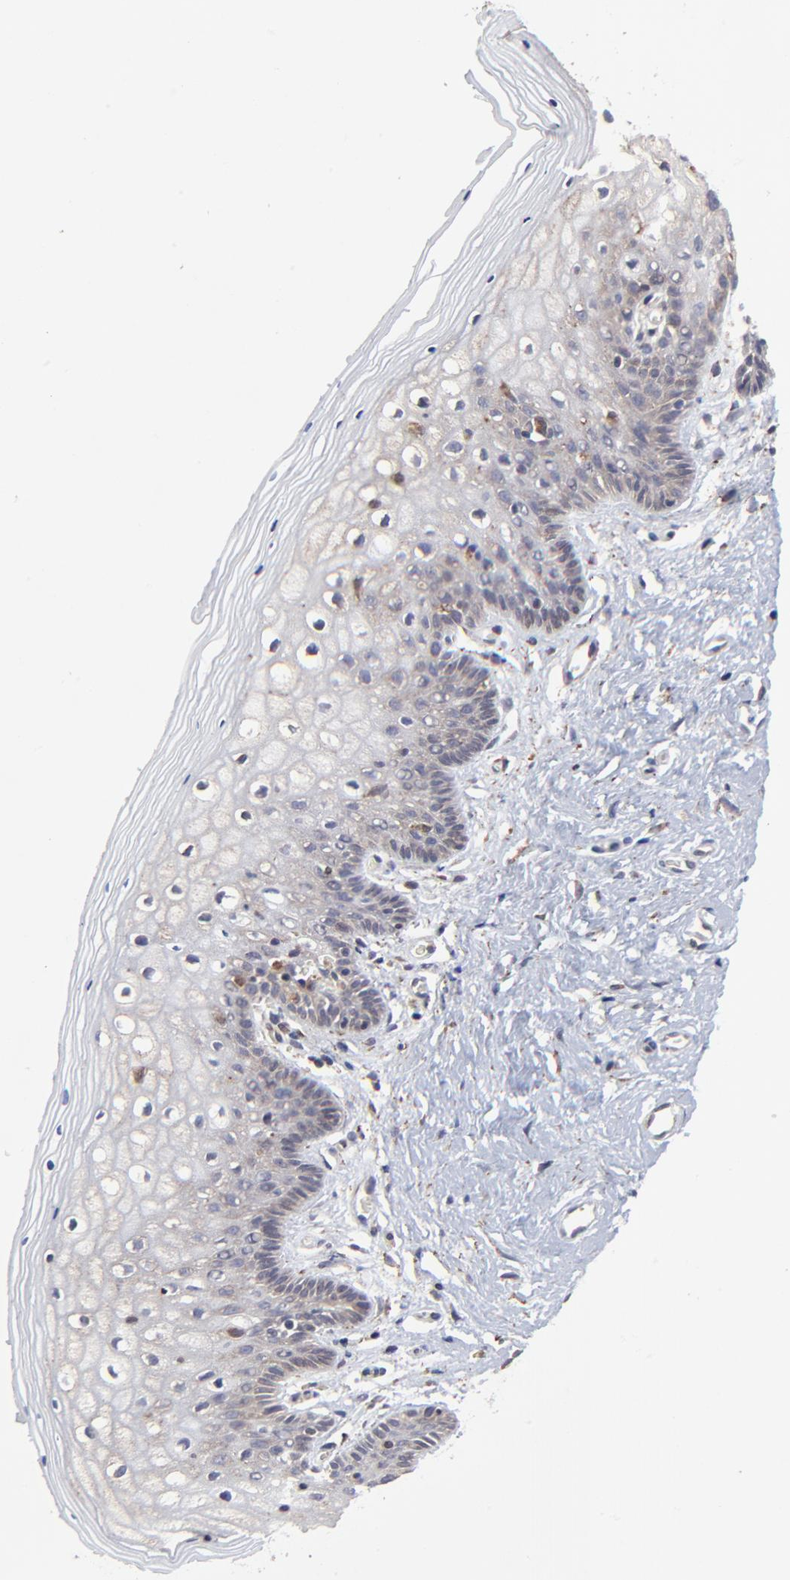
{"staining": {"intensity": "weak", "quantity": "<25%", "location": "cytoplasmic/membranous"}, "tissue": "vagina", "cell_type": "Squamous epithelial cells", "image_type": "normal", "snomed": [{"axis": "morphology", "description": "Normal tissue, NOS"}, {"axis": "topography", "description": "Vagina"}], "caption": "An immunohistochemistry (IHC) histopathology image of benign vagina is shown. There is no staining in squamous epithelial cells of vagina. (IHC, brightfield microscopy, high magnification).", "gene": "ELP2", "patient": {"sex": "female", "age": 46}}